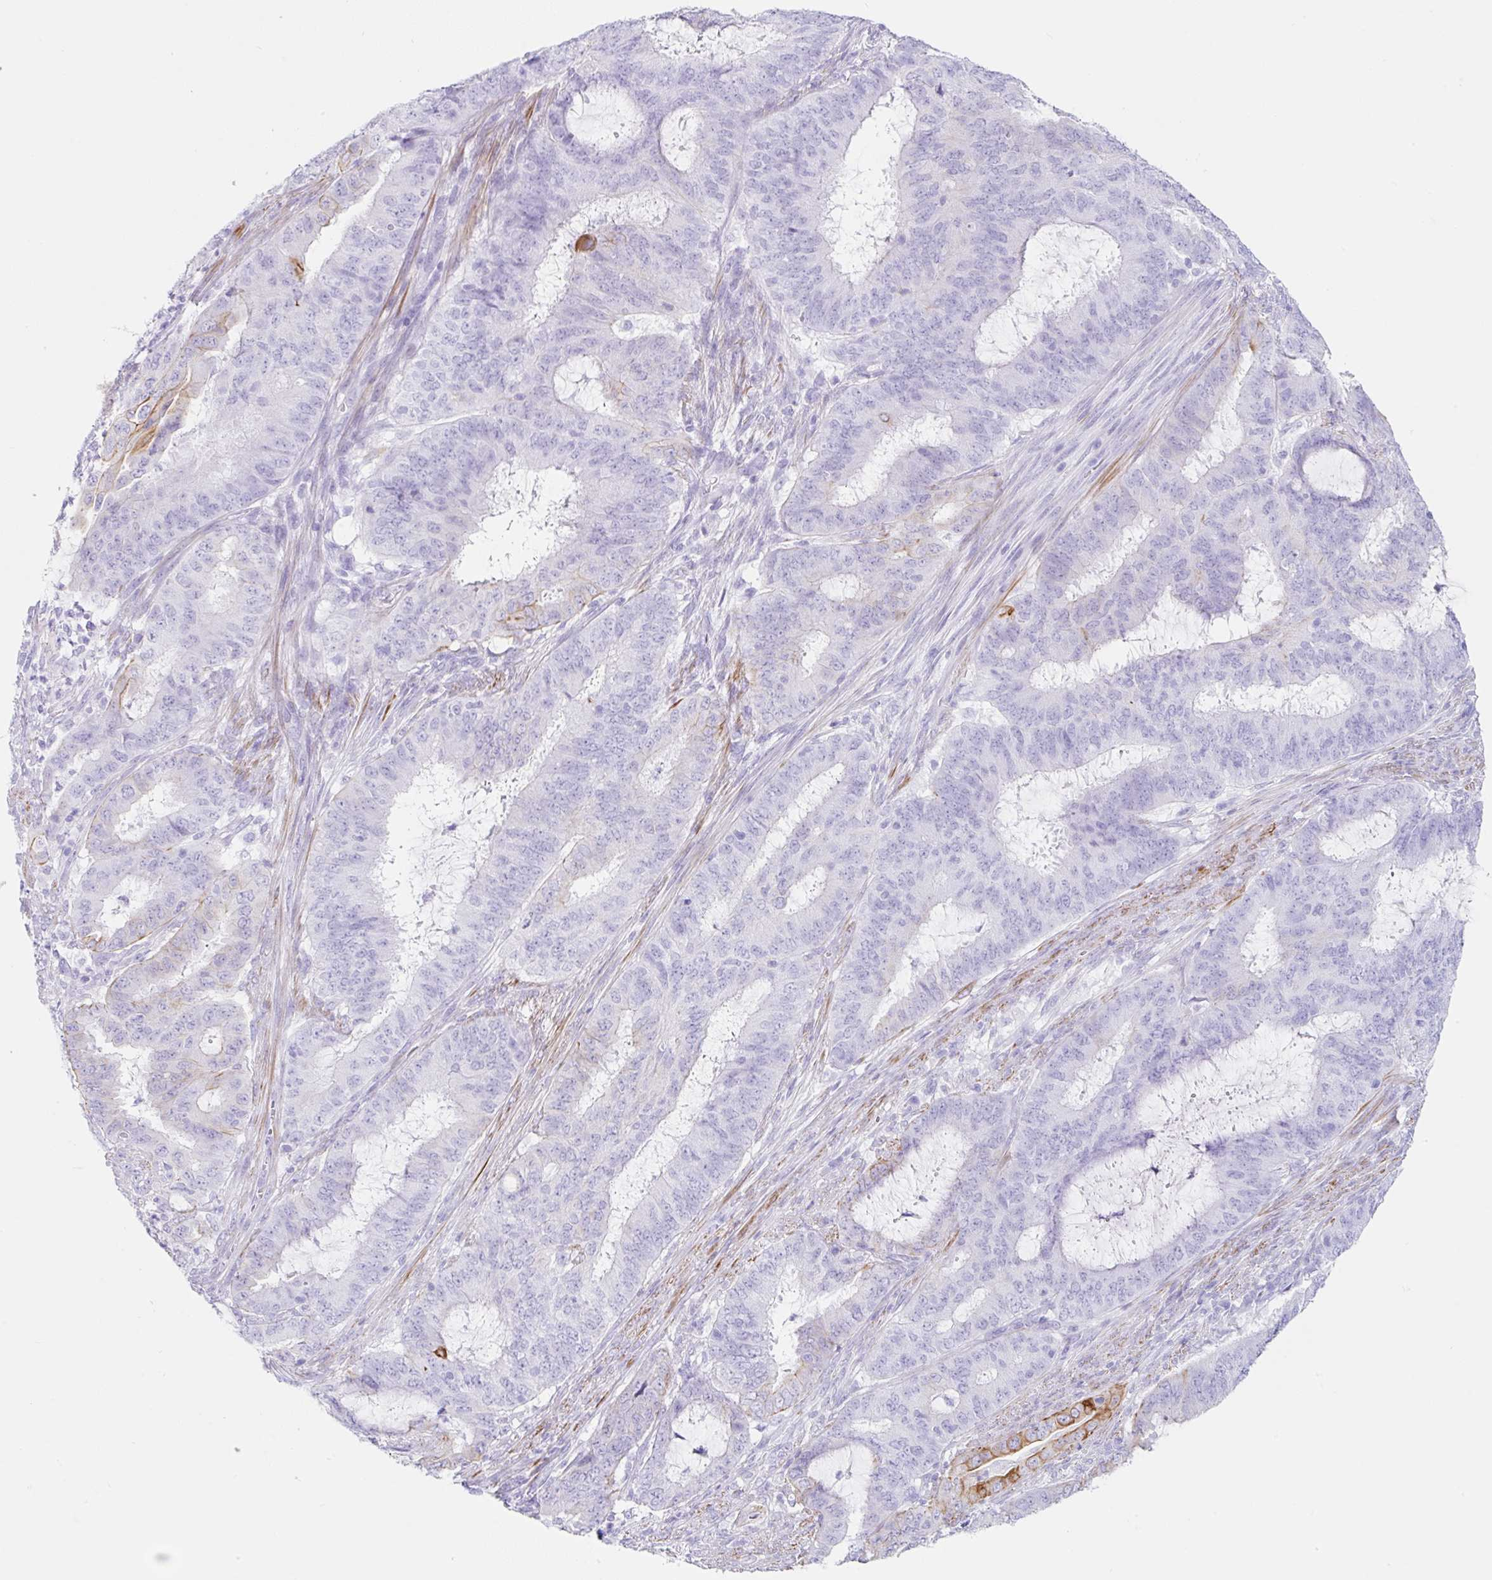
{"staining": {"intensity": "strong", "quantity": "<25%", "location": "cytoplasmic/membranous"}, "tissue": "endometrial cancer", "cell_type": "Tumor cells", "image_type": "cancer", "snomed": [{"axis": "morphology", "description": "Adenocarcinoma, NOS"}, {"axis": "topography", "description": "Endometrium"}], "caption": "Immunohistochemical staining of endometrial cancer shows medium levels of strong cytoplasmic/membranous positivity in about <25% of tumor cells.", "gene": "CLDND2", "patient": {"sex": "female", "age": 51}}